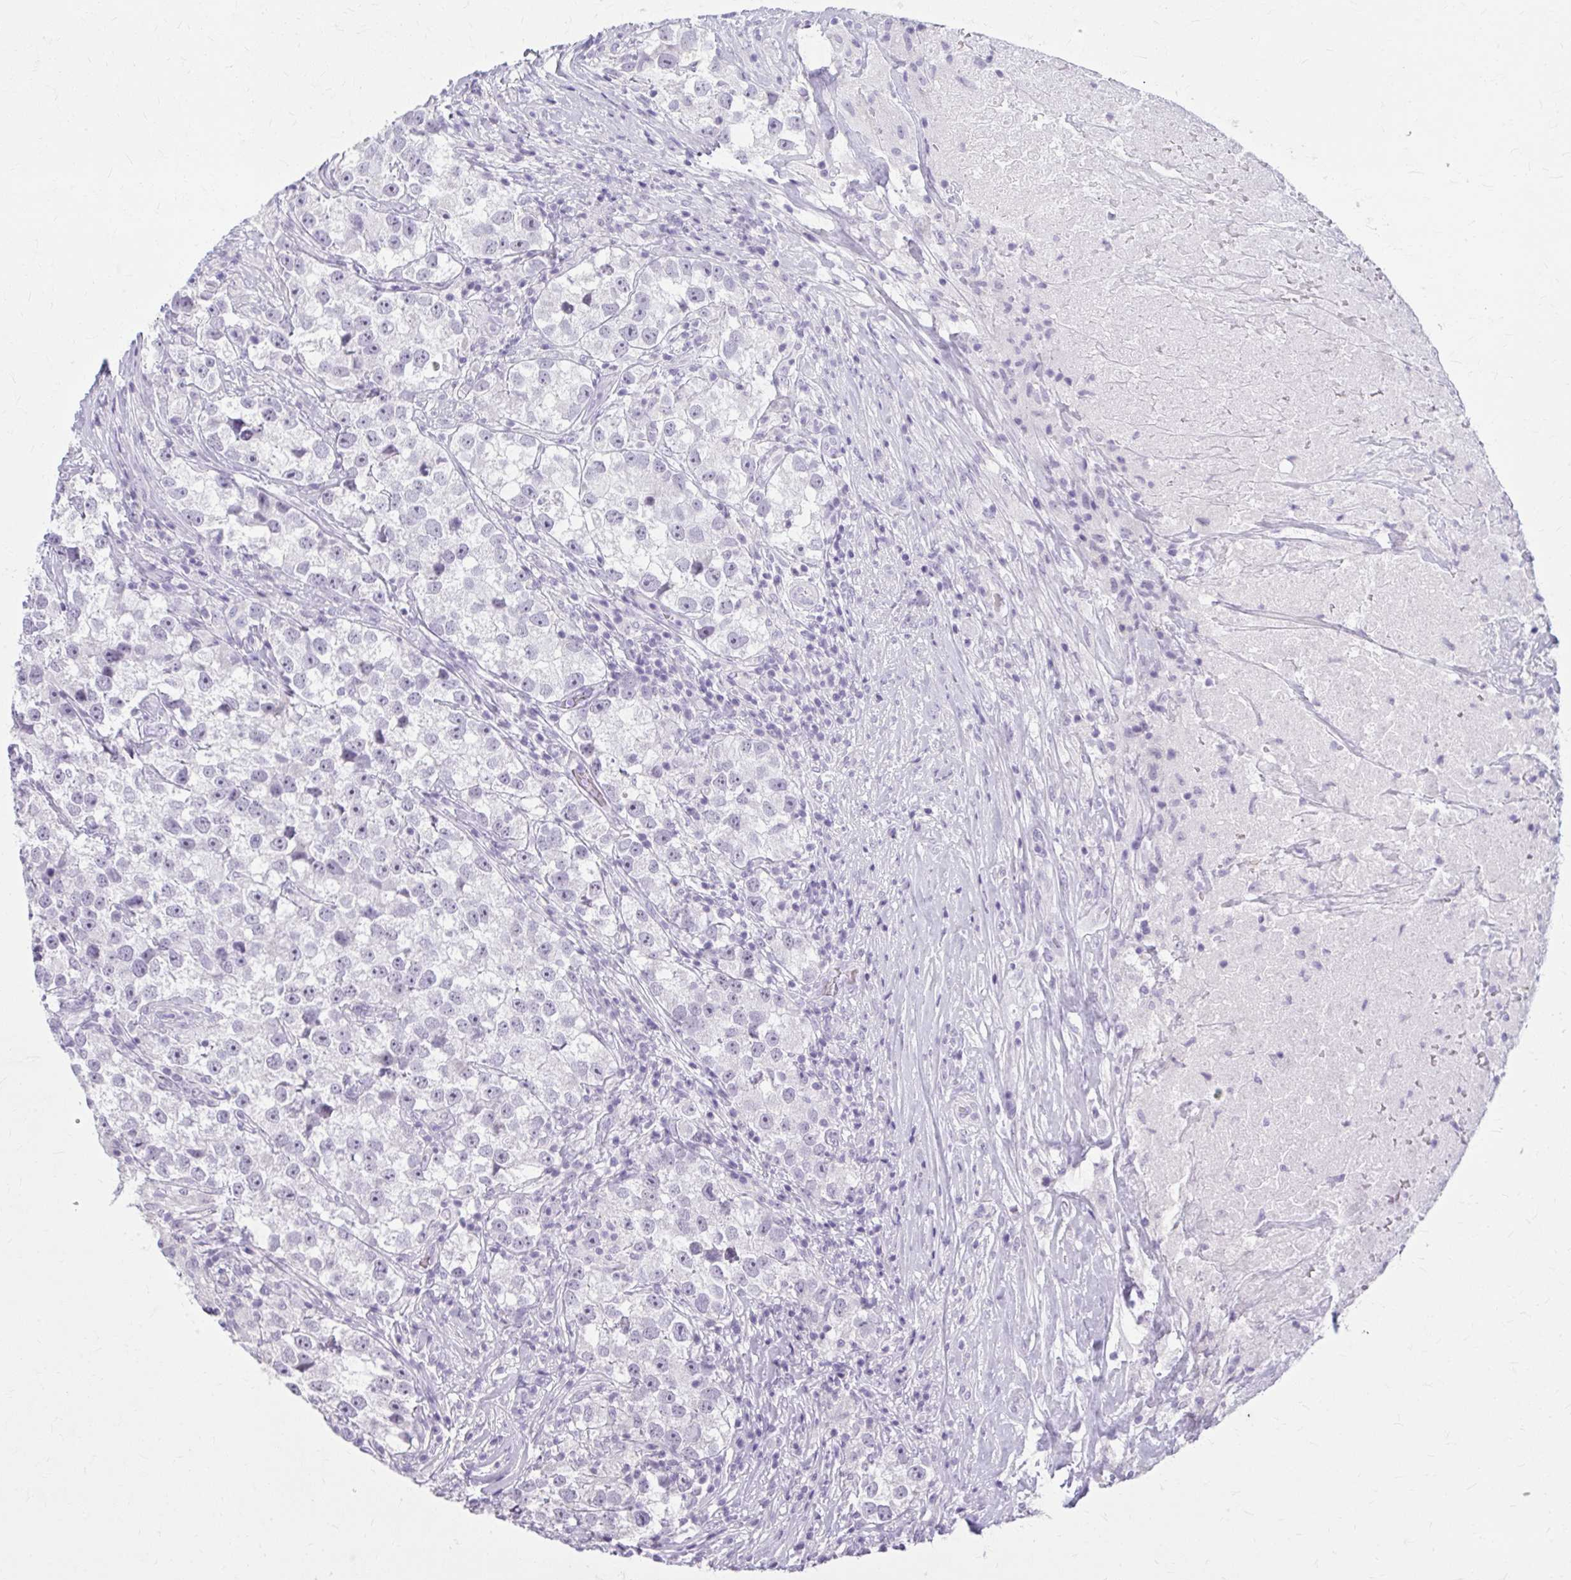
{"staining": {"intensity": "negative", "quantity": "none", "location": "none"}, "tissue": "testis cancer", "cell_type": "Tumor cells", "image_type": "cancer", "snomed": [{"axis": "morphology", "description": "Seminoma, NOS"}, {"axis": "topography", "description": "Testis"}], "caption": "Testis cancer was stained to show a protein in brown. There is no significant staining in tumor cells.", "gene": "OR4B1", "patient": {"sex": "male", "age": 46}}